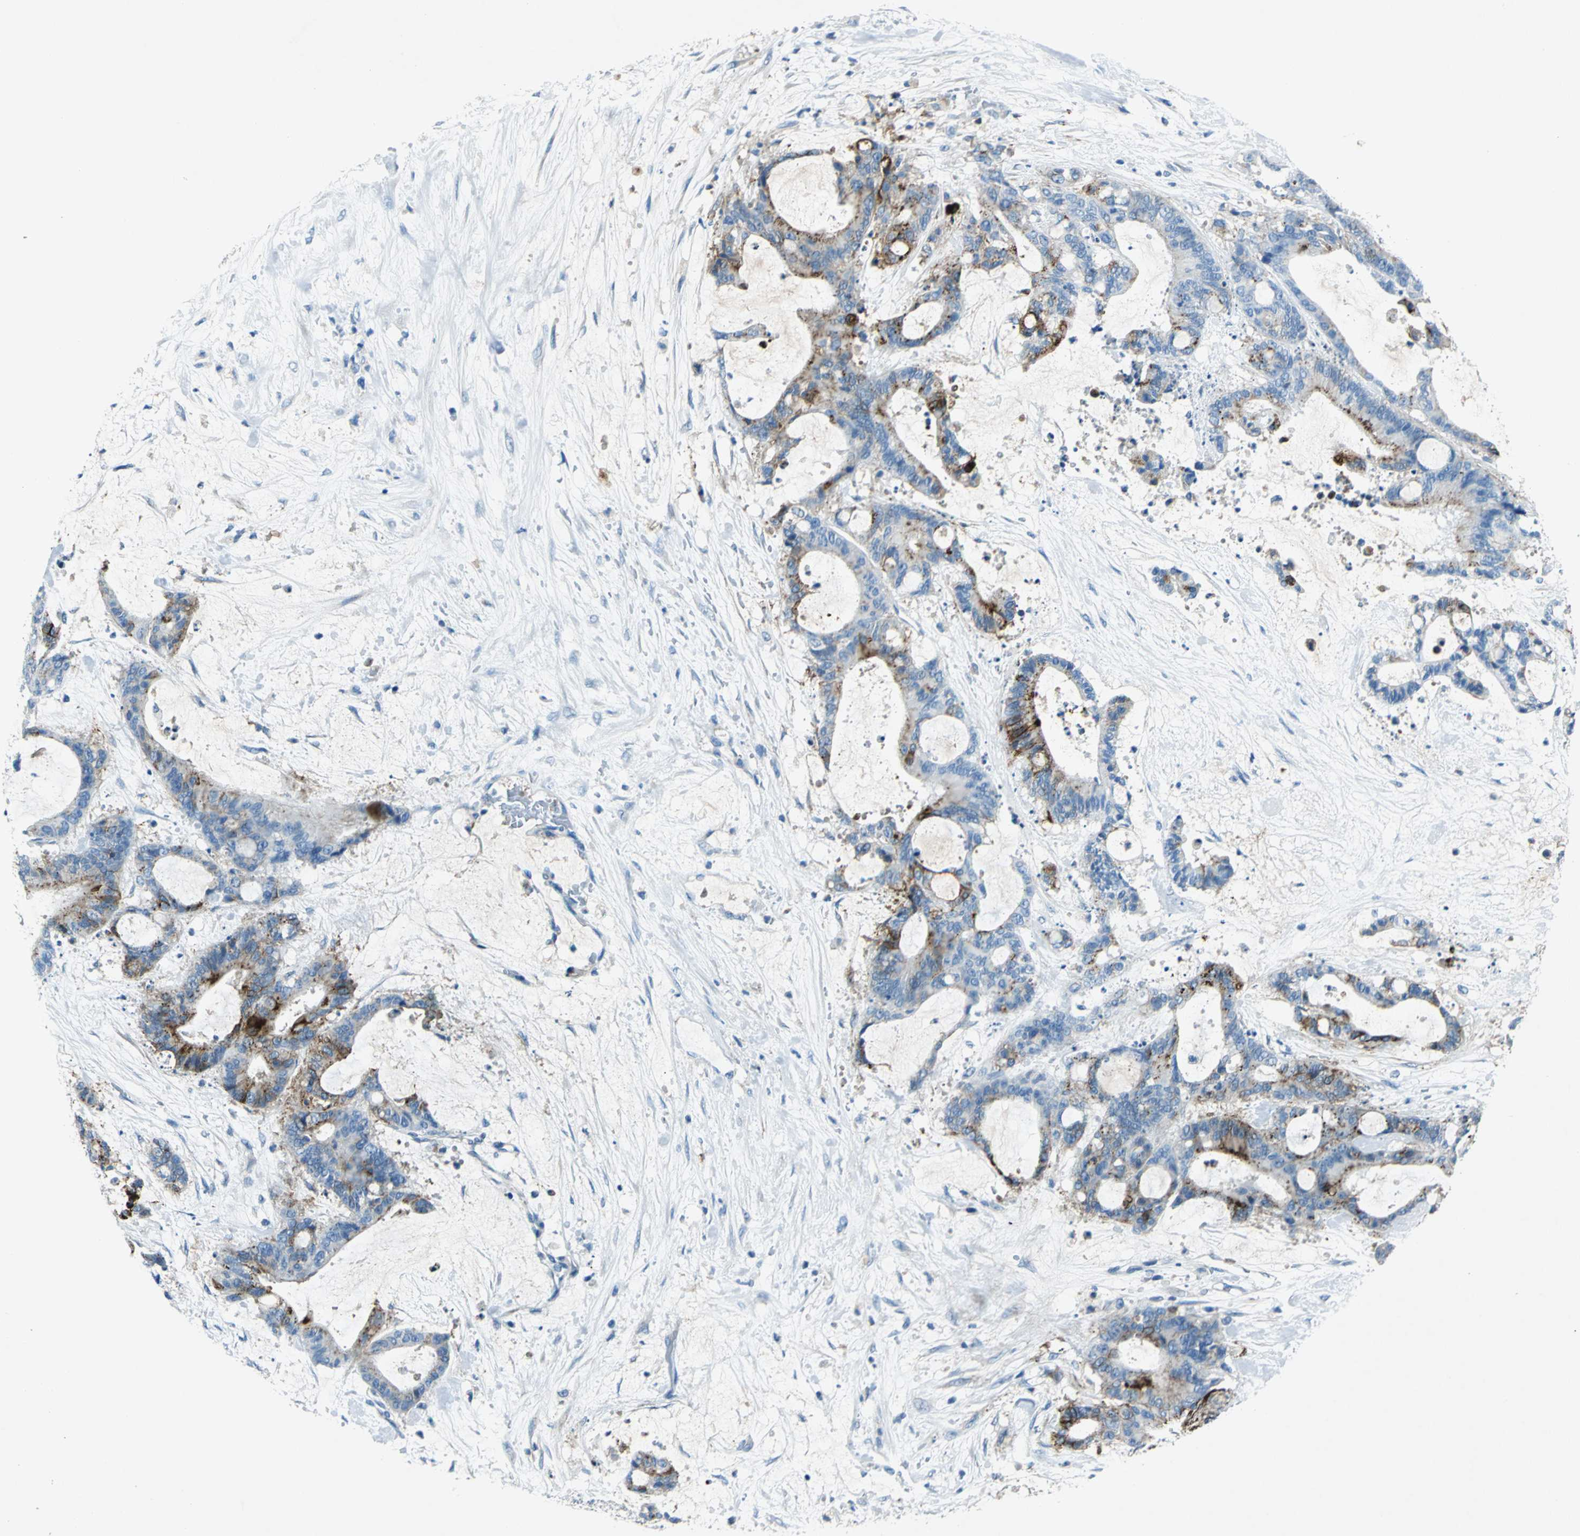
{"staining": {"intensity": "strong", "quantity": "25%-75%", "location": "cytoplasmic/membranous"}, "tissue": "liver cancer", "cell_type": "Tumor cells", "image_type": "cancer", "snomed": [{"axis": "morphology", "description": "Cholangiocarcinoma"}, {"axis": "topography", "description": "Liver"}], "caption": "IHC (DAB (3,3'-diaminobenzidine)) staining of human cholangiocarcinoma (liver) displays strong cytoplasmic/membranous protein expression in approximately 25%-75% of tumor cells.", "gene": "RPS13", "patient": {"sex": "female", "age": 73}}